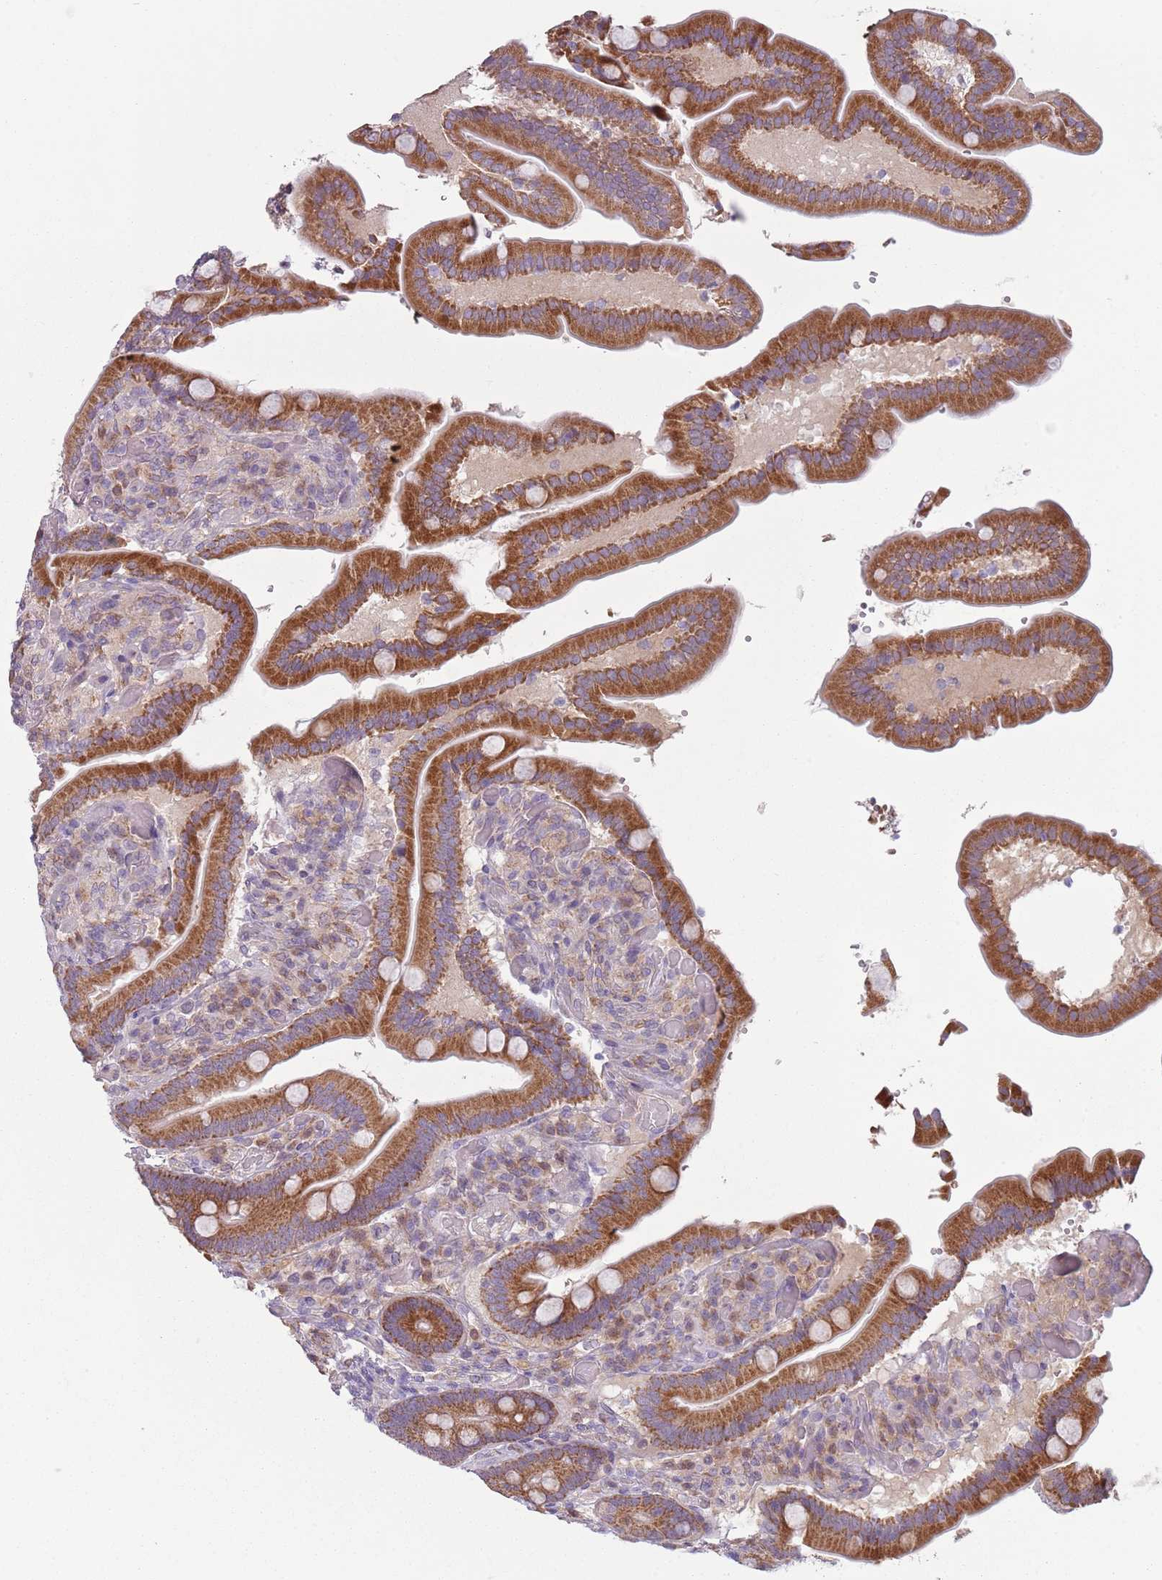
{"staining": {"intensity": "moderate", "quantity": ">75%", "location": "cytoplasmic/membranous"}, "tissue": "duodenum", "cell_type": "Glandular cells", "image_type": "normal", "snomed": [{"axis": "morphology", "description": "Normal tissue, NOS"}, {"axis": "topography", "description": "Duodenum"}], "caption": "IHC histopathology image of benign duodenum: duodenum stained using immunohistochemistry displays medium levels of moderate protein expression localized specifically in the cytoplasmic/membranous of glandular cells, appearing as a cytoplasmic/membranous brown color.", "gene": "COQ5", "patient": {"sex": "female", "age": 62}}